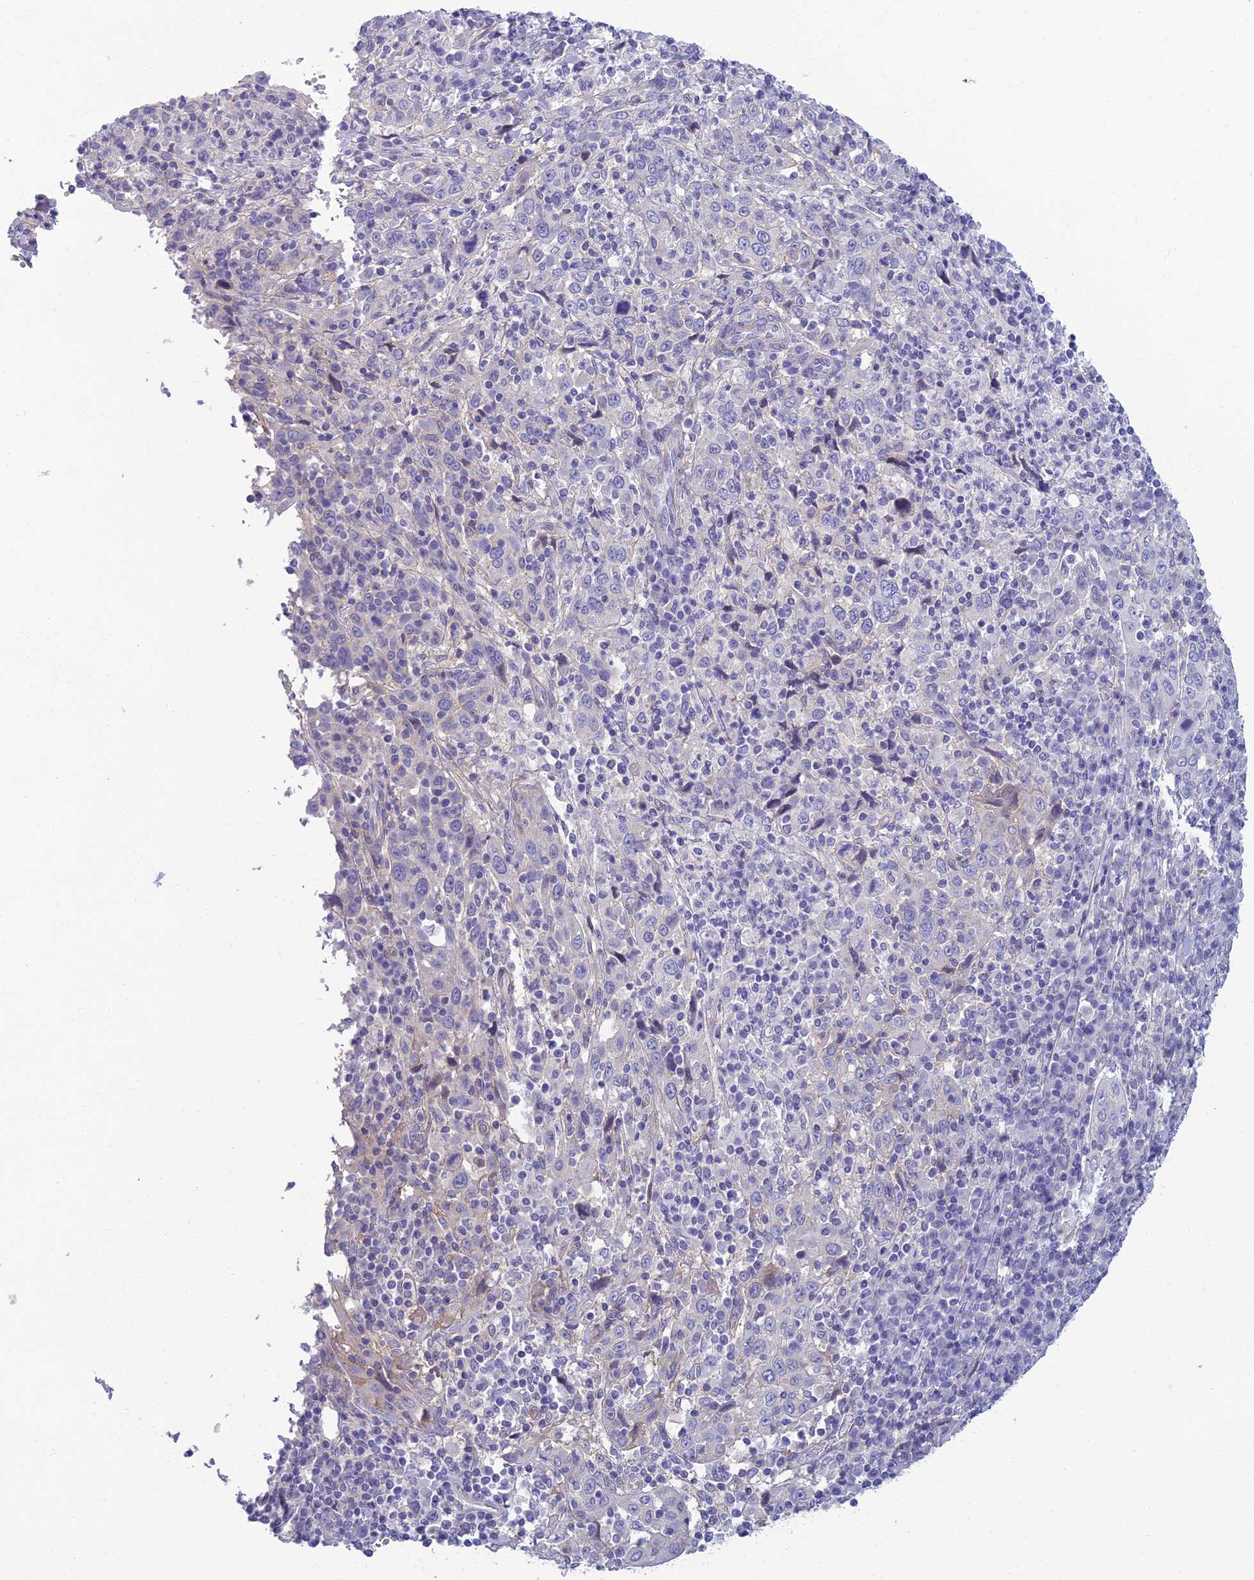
{"staining": {"intensity": "negative", "quantity": "none", "location": "none"}, "tissue": "cervical cancer", "cell_type": "Tumor cells", "image_type": "cancer", "snomed": [{"axis": "morphology", "description": "Squamous cell carcinoma, NOS"}, {"axis": "topography", "description": "Cervix"}], "caption": "Histopathology image shows no protein staining in tumor cells of cervical cancer (squamous cell carcinoma) tissue. (Stains: DAB (3,3'-diaminobenzidine) immunohistochemistry (IHC) with hematoxylin counter stain, Microscopy: brightfield microscopy at high magnification).", "gene": "NEURL1", "patient": {"sex": "female", "age": 46}}